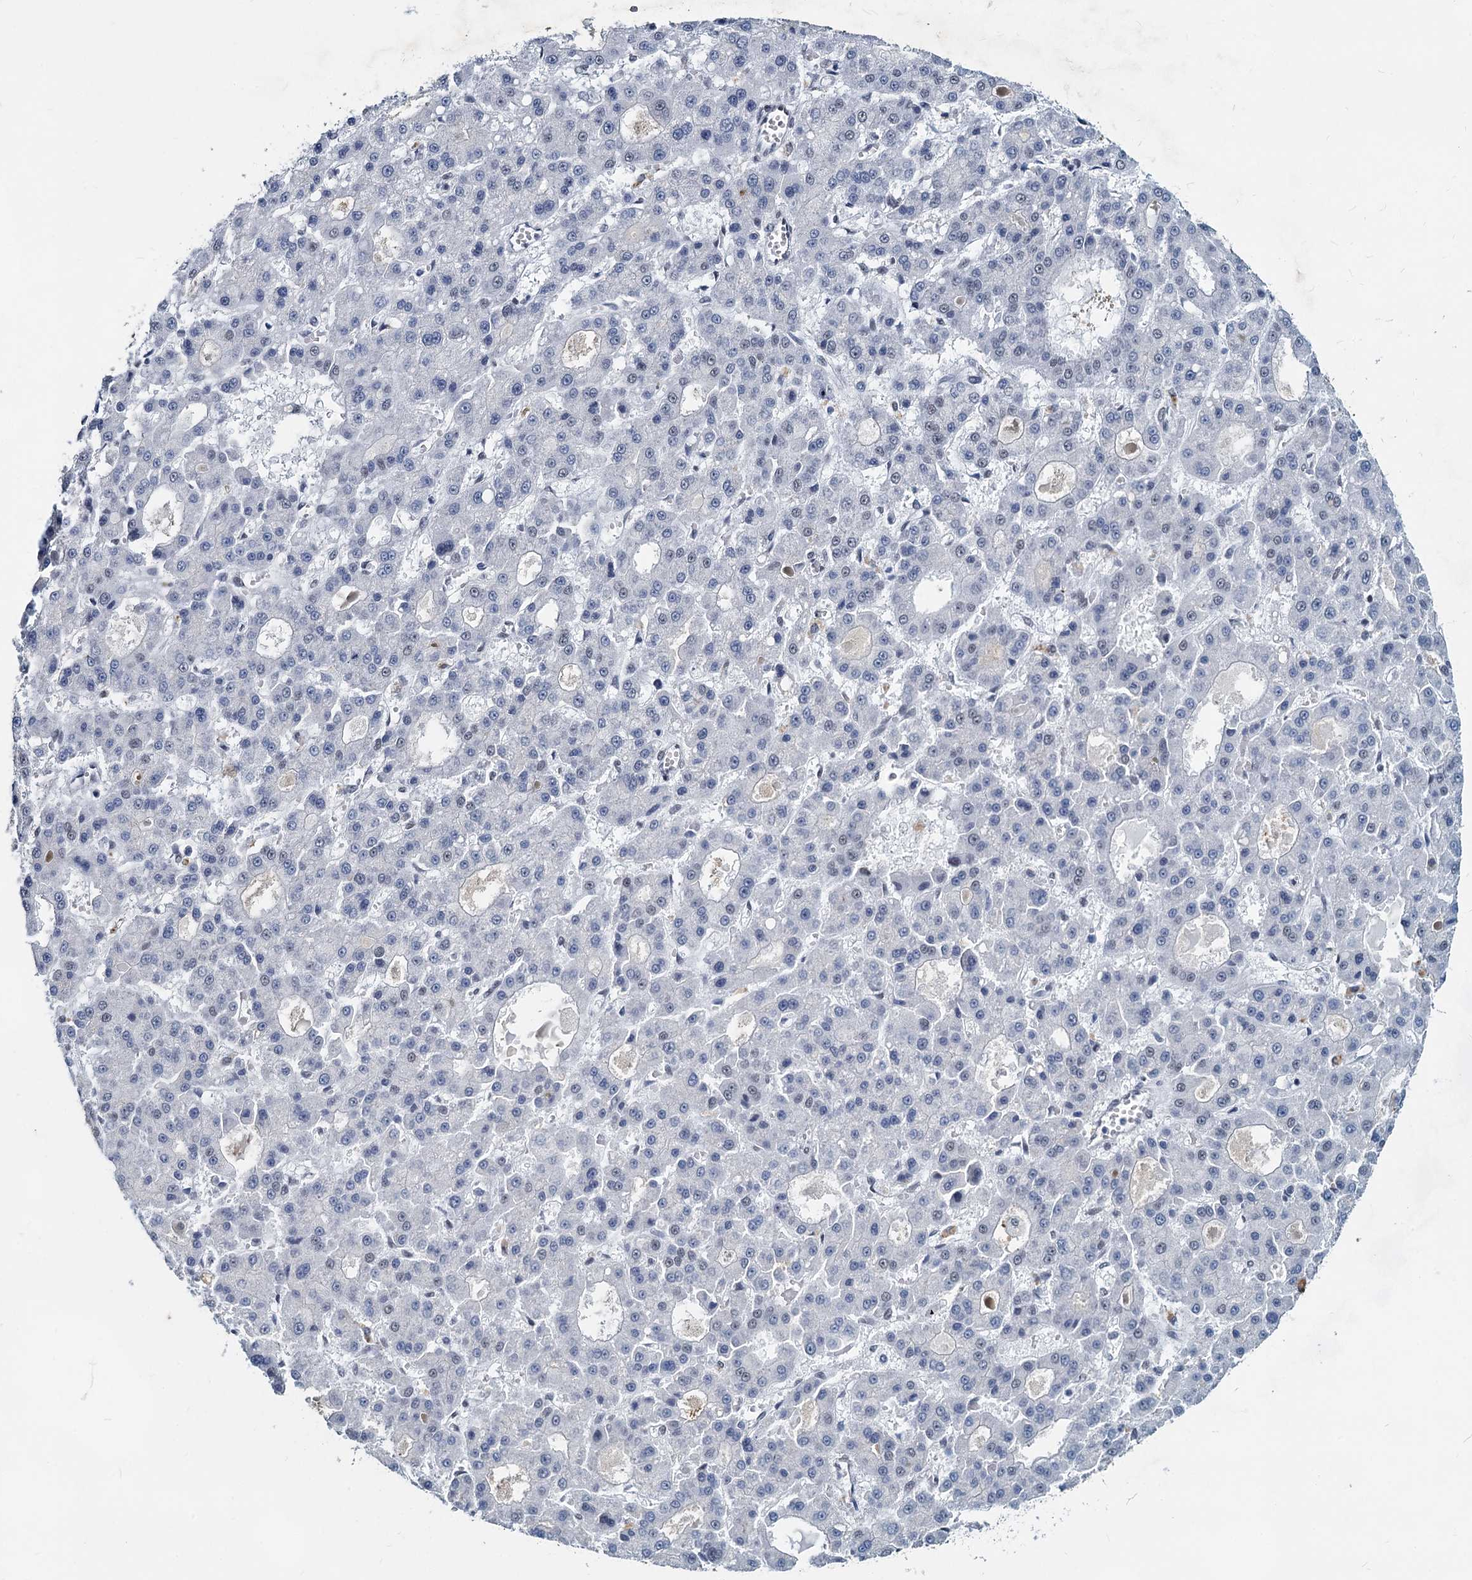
{"staining": {"intensity": "negative", "quantity": "none", "location": "none"}, "tissue": "liver cancer", "cell_type": "Tumor cells", "image_type": "cancer", "snomed": [{"axis": "morphology", "description": "Carcinoma, Hepatocellular, NOS"}, {"axis": "topography", "description": "Liver"}], "caption": "Liver hepatocellular carcinoma was stained to show a protein in brown. There is no significant positivity in tumor cells.", "gene": "METTL14", "patient": {"sex": "male", "age": 70}}